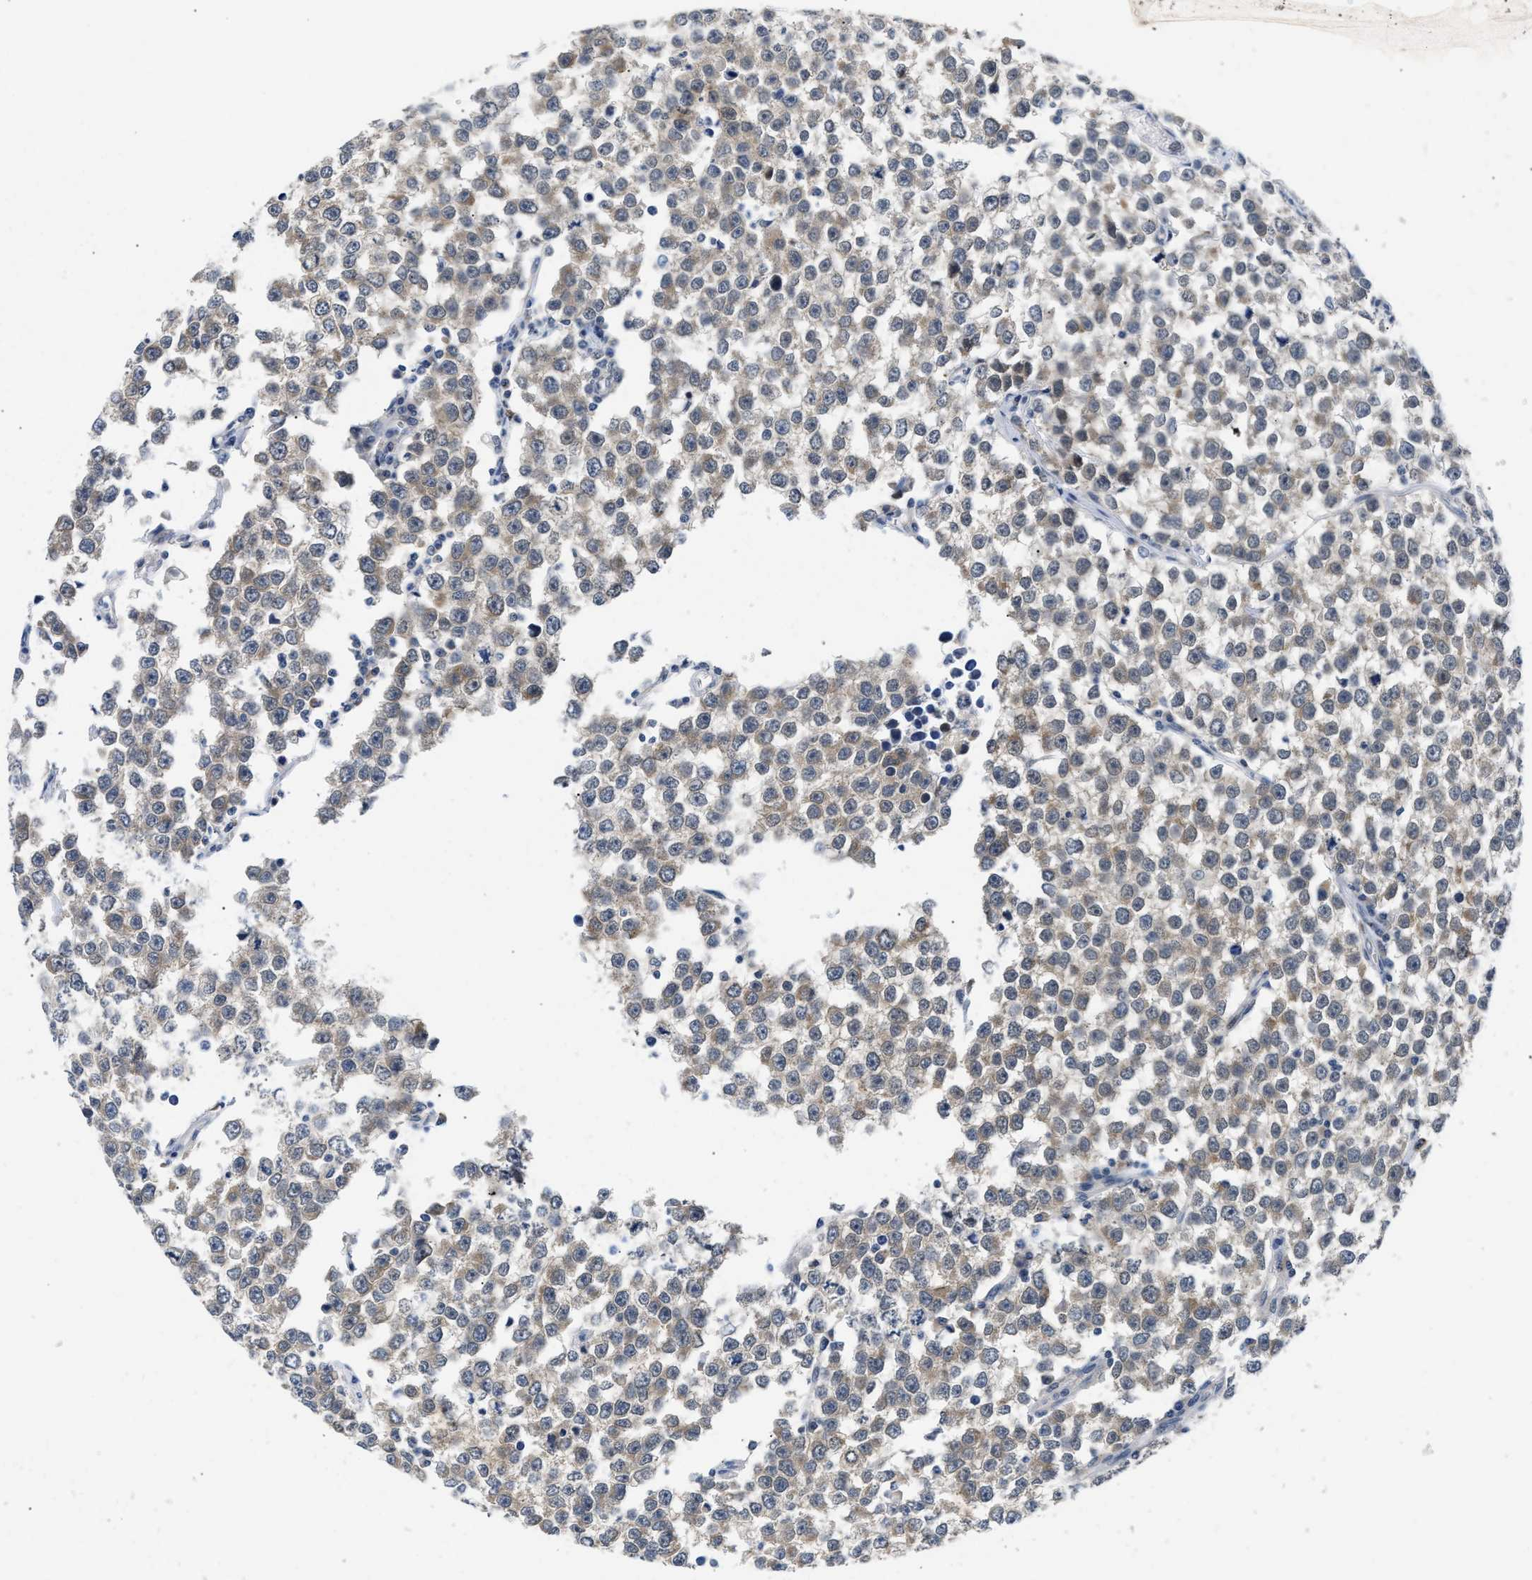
{"staining": {"intensity": "weak", "quantity": ">75%", "location": "cytoplasmic/membranous"}, "tissue": "testis cancer", "cell_type": "Tumor cells", "image_type": "cancer", "snomed": [{"axis": "morphology", "description": "Seminoma, NOS"}, {"axis": "morphology", "description": "Carcinoma, Embryonal, NOS"}, {"axis": "topography", "description": "Testis"}], "caption": "Brown immunohistochemical staining in seminoma (testis) exhibits weak cytoplasmic/membranous expression in about >75% of tumor cells.", "gene": "PPM1H", "patient": {"sex": "male", "age": 52}}